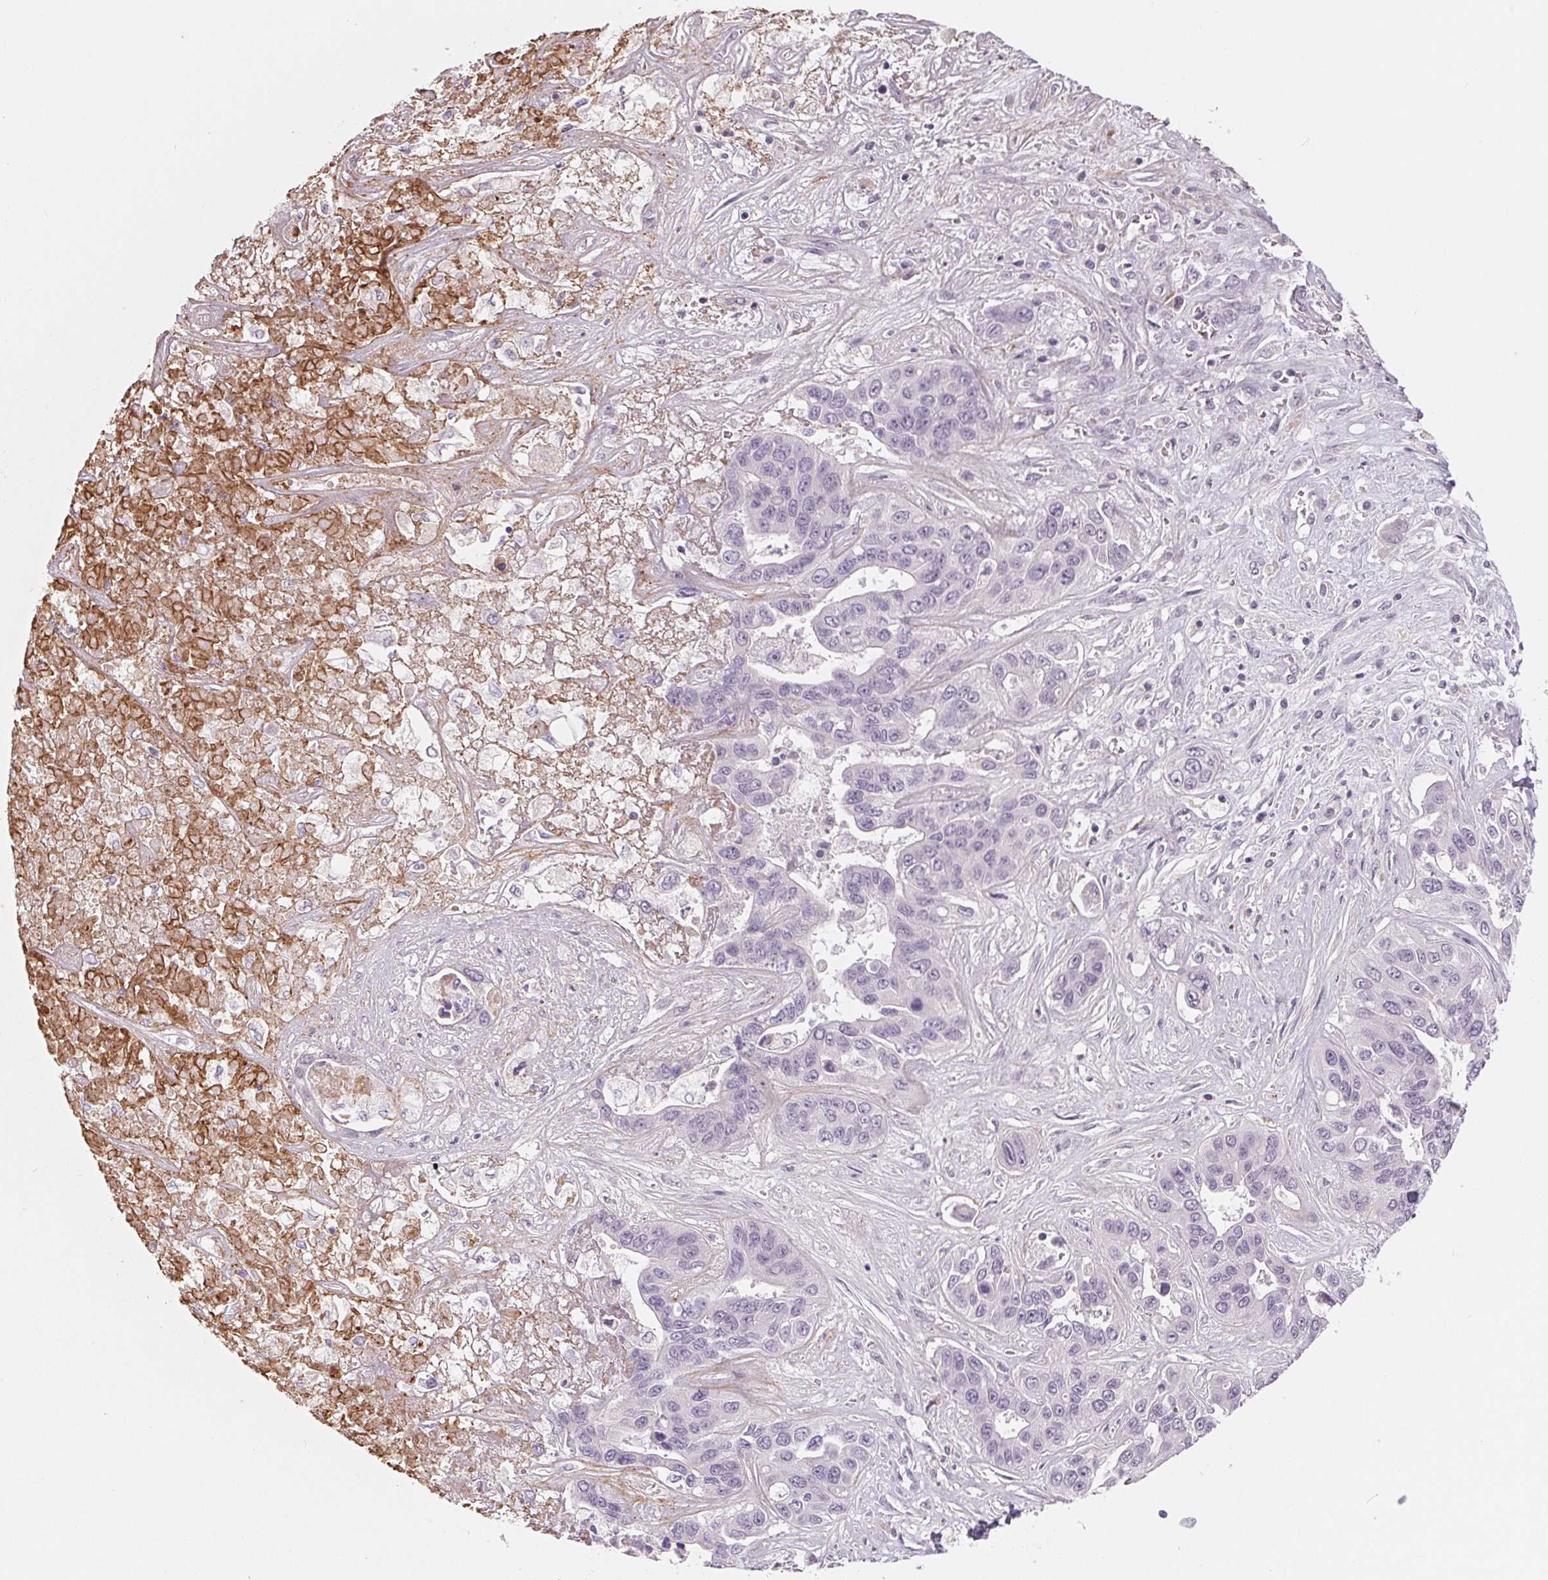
{"staining": {"intensity": "negative", "quantity": "none", "location": "none"}, "tissue": "liver cancer", "cell_type": "Tumor cells", "image_type": "cancer", "snomed": [{"axis": "morphology", "description": "Cholangiocarcinoma"}, {"axis": "topography", "description": "Liver"}], "caption": "An immunohistochemistry (IHC) photomicrograph of liver cancer is shown. There is no staining in tumor cells of liver cancer.", "gene": "CFC1", "patient": {"sex": "female", "age": 52}}